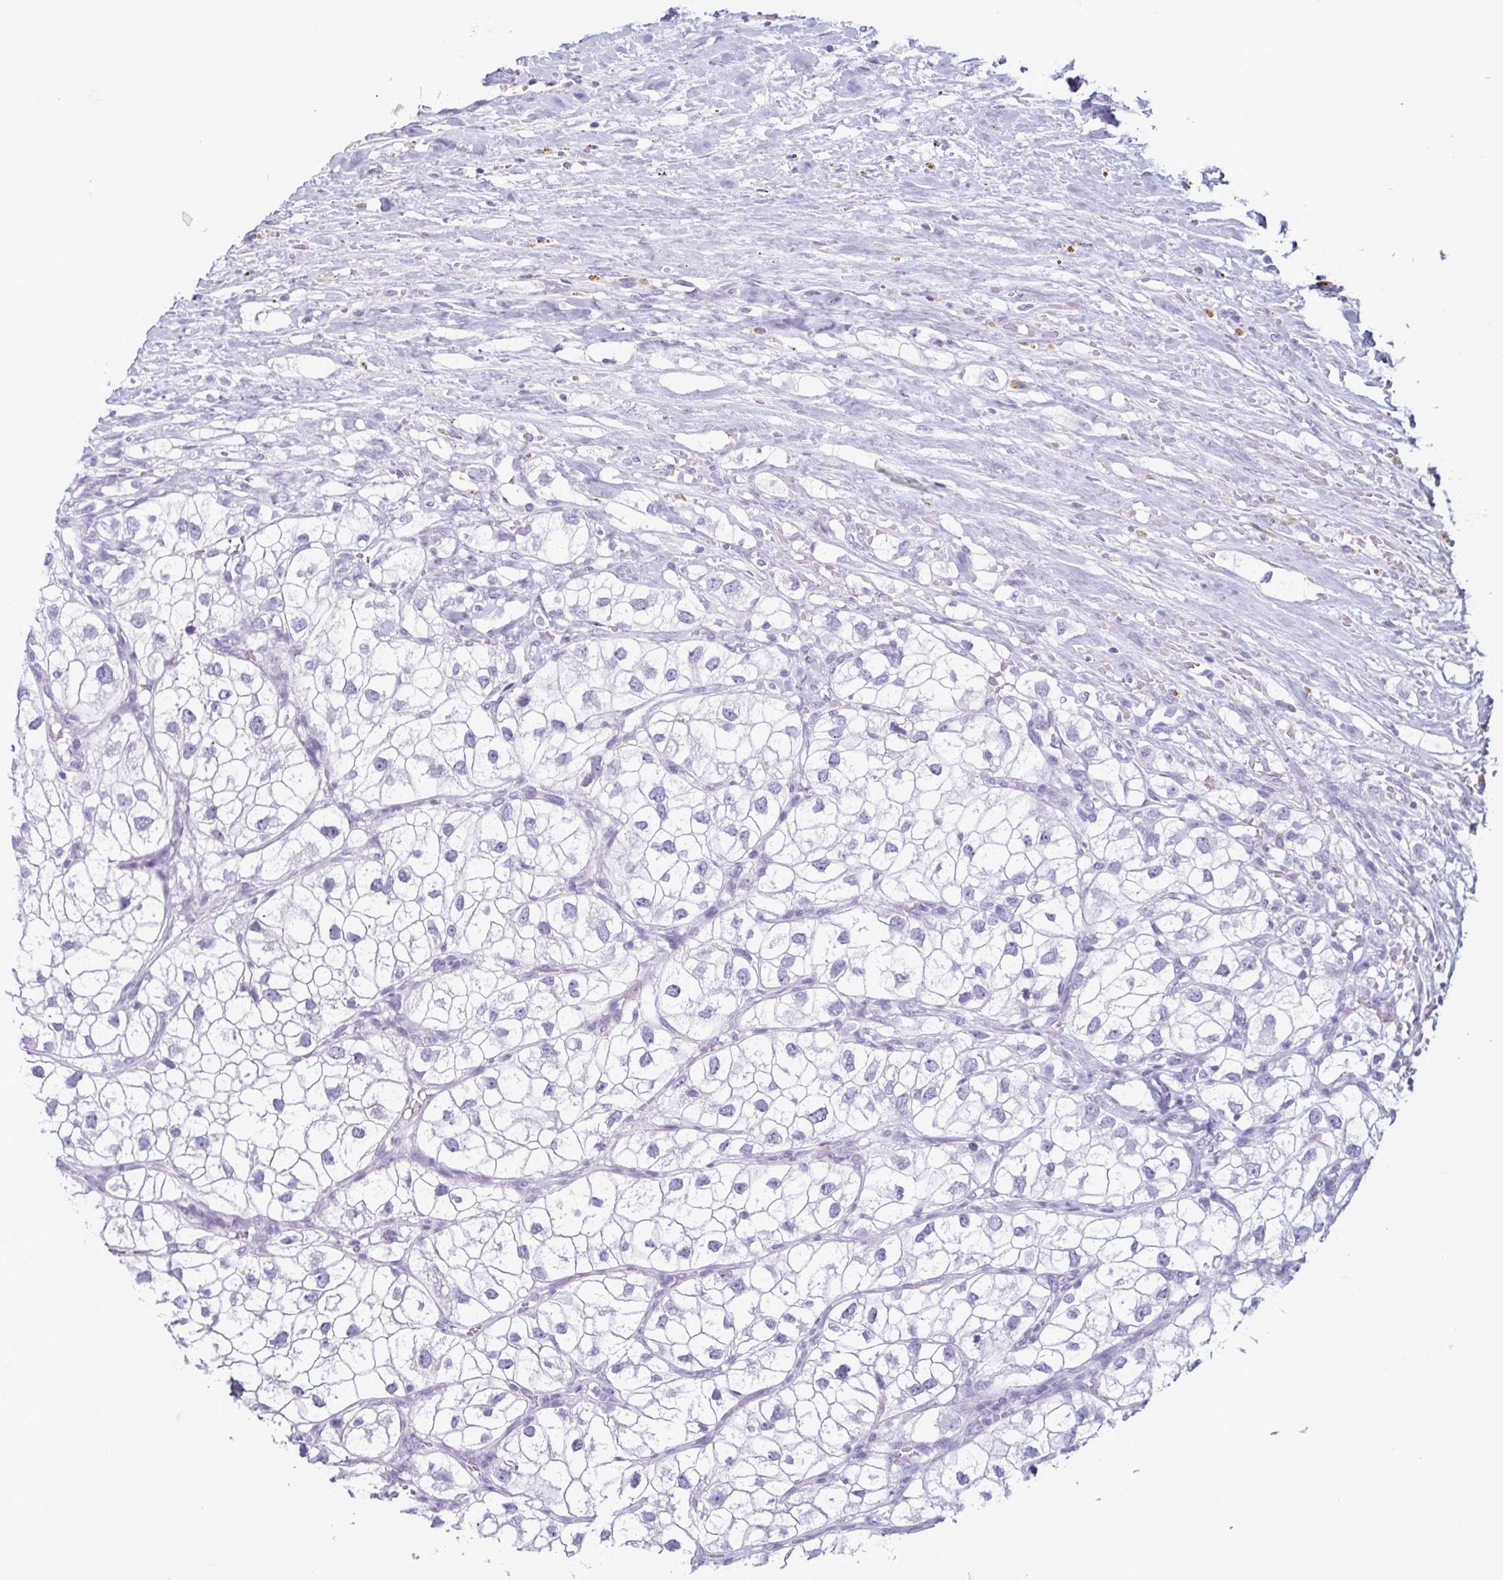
{"staining": {"intensity": "negative", "quantity": "none", "location": "none"}, "tissue": "renal cancer", "cell_type": "Tumor cells", "image_type": "cancer", "snomed": [{"axis": "morphology", "description": "Adenocarcinoma, NOS"}, {"axis": "topography", "description": "Kidney"}], "caption": "This is a histopathology image of immunohistochemistry (IHC) staining of adenocarcinoma (renal), which shows no positivity in tumor cells.", "gene": "KRT10", "patient": {"sex": "male", "age": 59}}